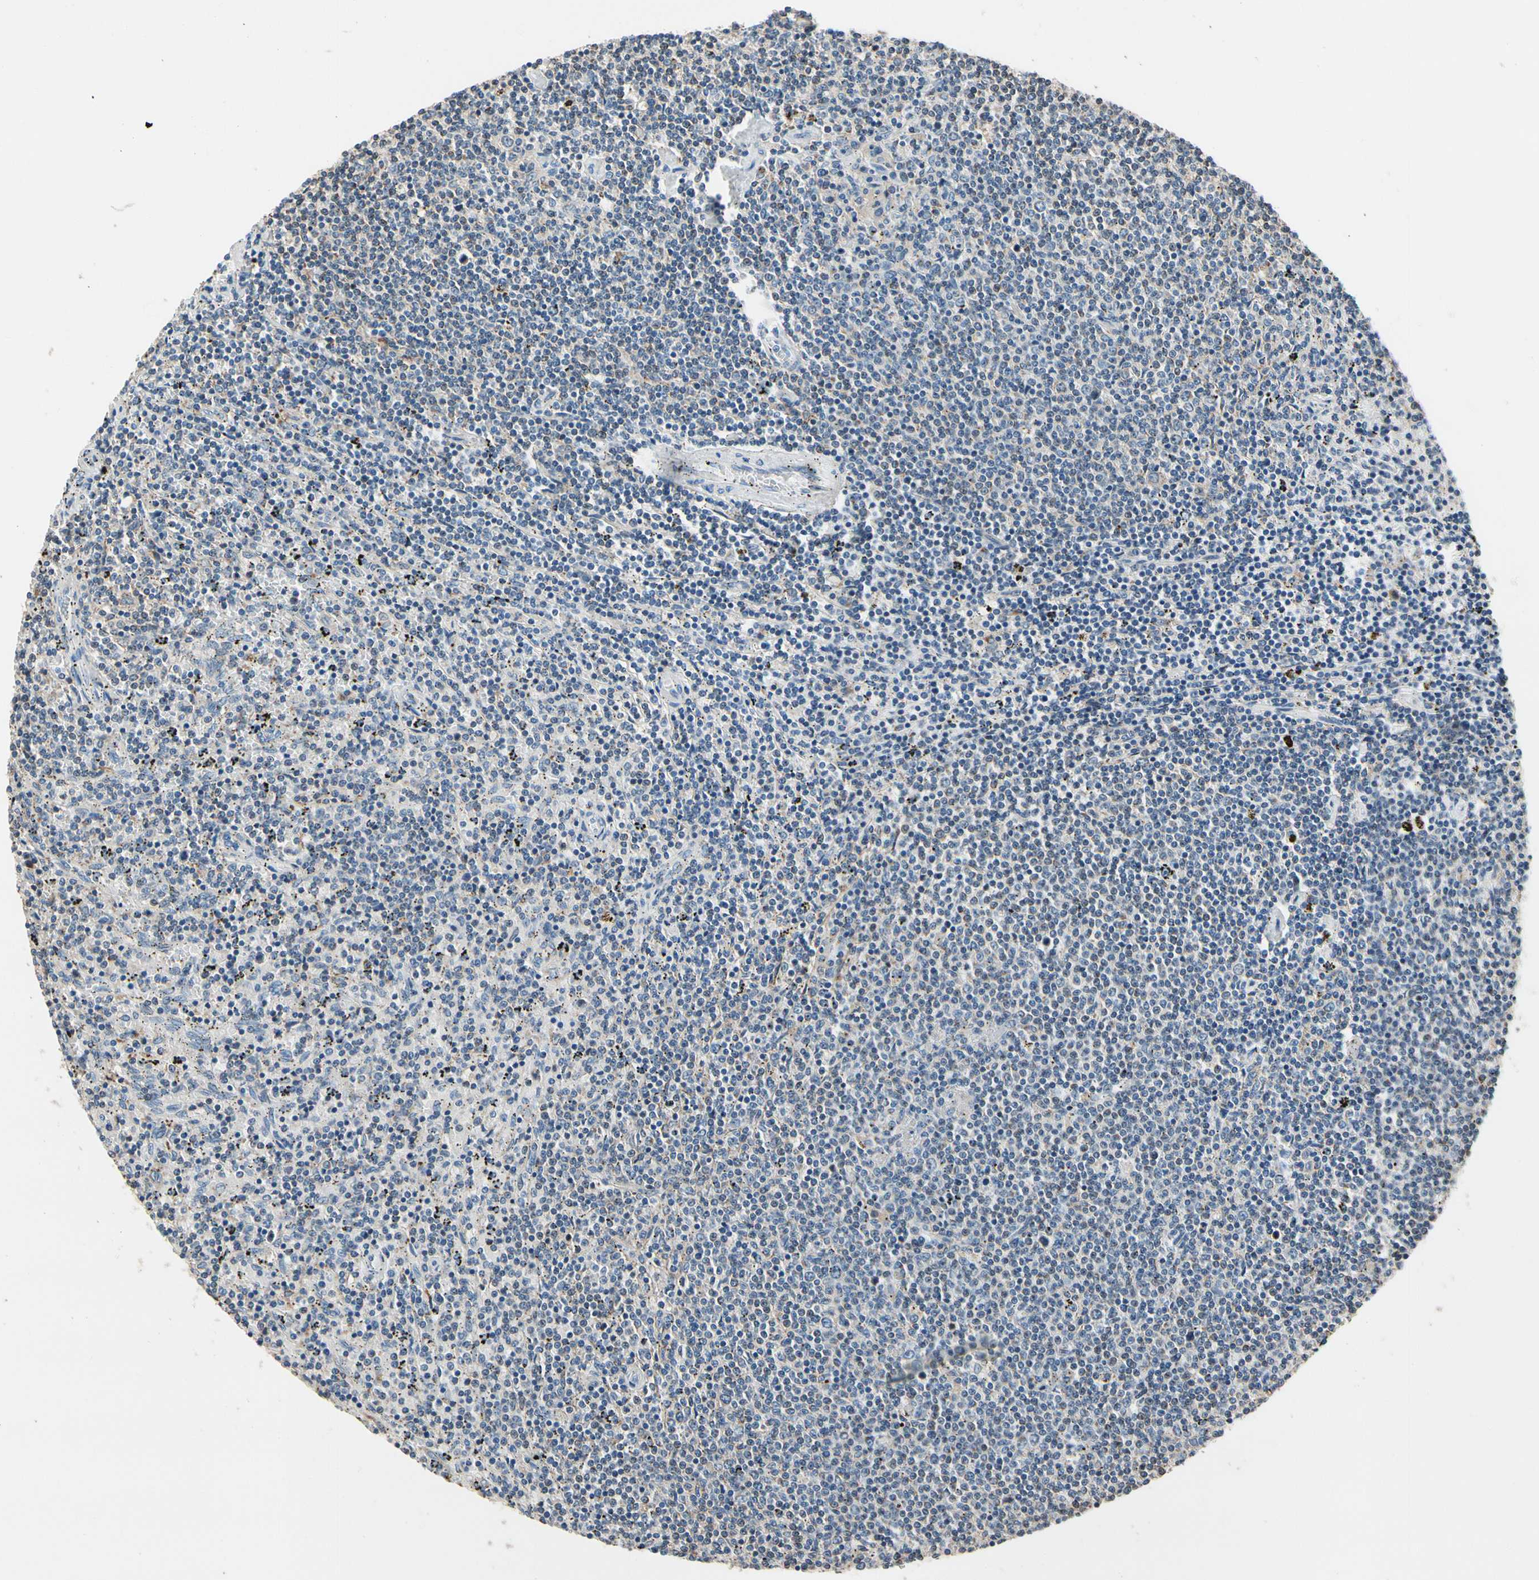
{"staining": {"intensity": "negative", "quantity": "none", "location": "none"}, "tissue": "lymphoma", "cell_type": "Tumor cells", "image_type": "cancer", "snomed": [{"axis": "morphology", "description": "Malignant lymphoma, non-Hodgkin's type, Low grade"}, {"axis": "topography", "description": "Spleen"}], "caption": "Tumor cells are negative for brown protein staining in lymphoma.", "gene": "TMEM176A", "patient": {"sex": "female", "age": 50}}